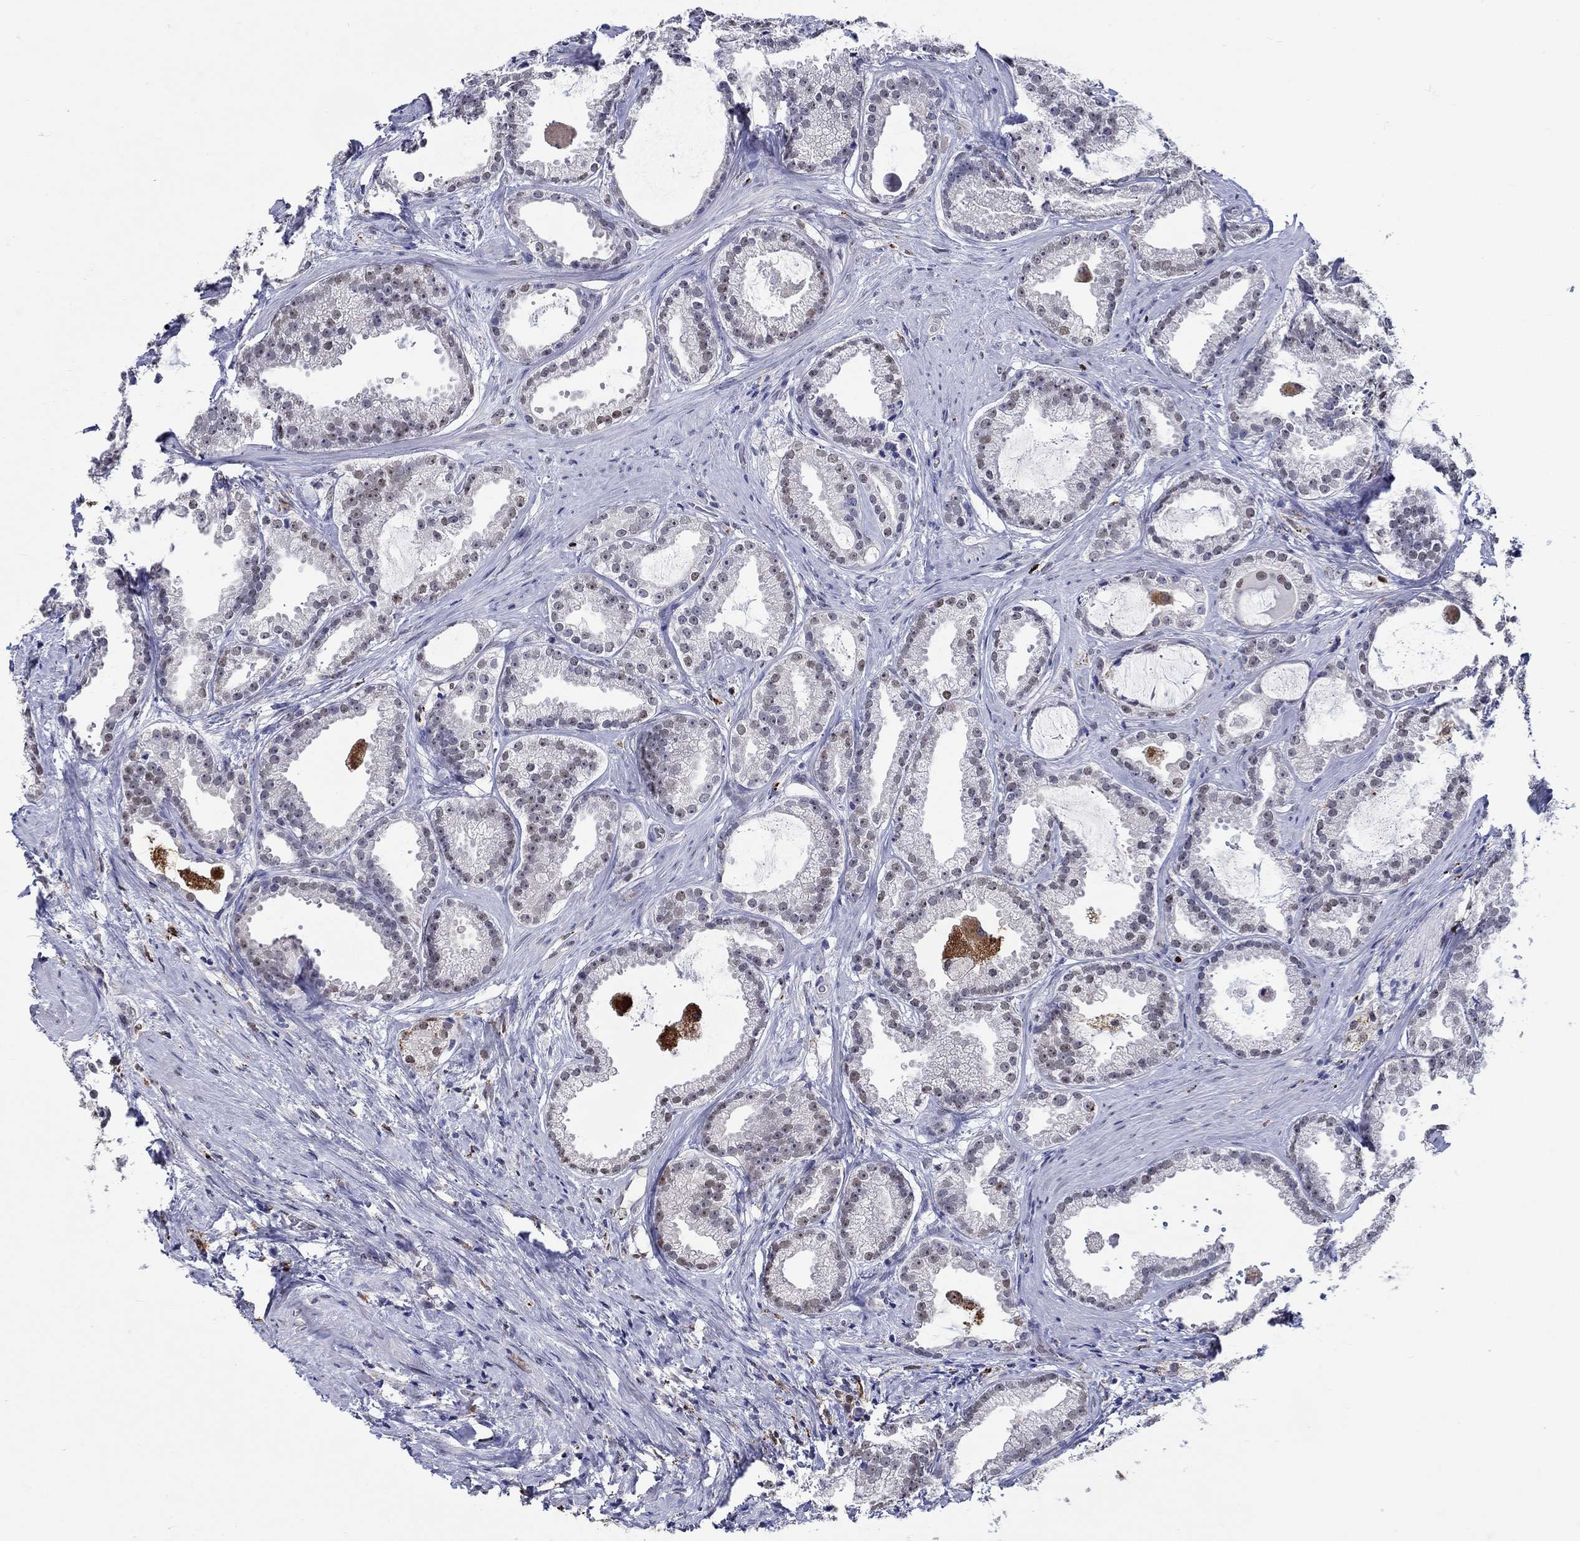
{"staining": {"intensity": "moderate", "quantity": "<25%", "location": "nuclear"}, "tissue": "prostate cancer", "cell_type": "Tumor cells", "image_type": "cancer", "snomed": [{"axis": "morphology", "description": "Adenocarcinoma, NOS"}, {"axis": "morphology", "description": "Adenocarcinoma, High grade"}, {"axis": "topography", "description": "Prostate"}], "caption": "Approximately <25% of tumor cells in human high-grade adenocarcinoma (prostate) reveal moderate nuclear protein staining as visualized by brown immunohistochemical staining.", "gene": "GATA2", "patient": {"sex": "male", "age": 64}}